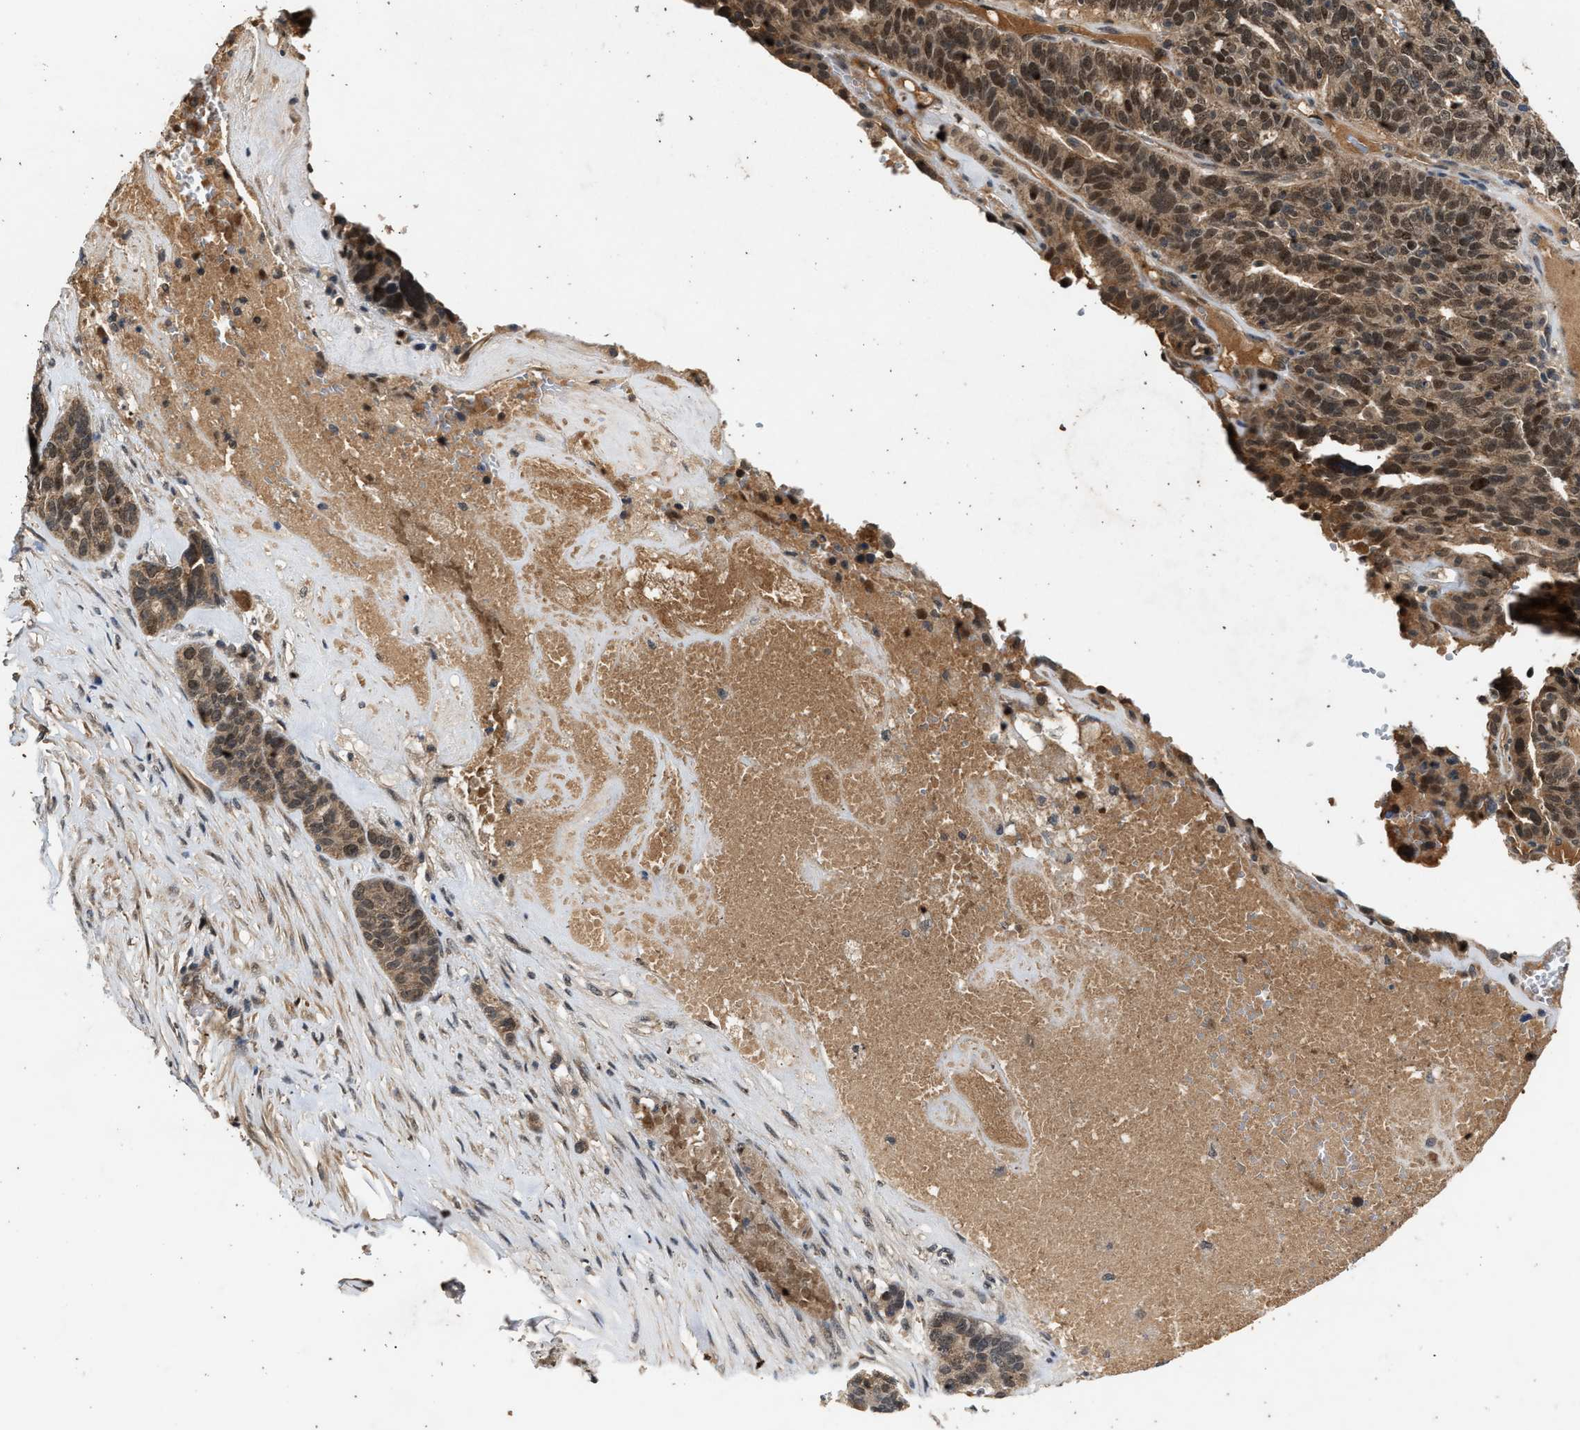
{"staining": {"intensity": "moderate", "quantity": ">75%", "location": "cytoplasmic/membranous,nuclear"}, "tissue": "ovarian cancer", "cell_type": "Tumor cells", "image_type": "cancer", "snomed": [{"axis": "morphology", "description": "Cystadenocarcinoma, serous, NOS"}, {"axis": "topography", "description": "Ovary"}], "caption": "Ovarian serous cystadenocarcinoma stained with a brown dye reveals moderate cytoplasmic/membranous and nuclear positive expression in approximately >75% of tumor cells.", "gene": "RUSC2", "patient": {"sex": "female", "age": 59}}